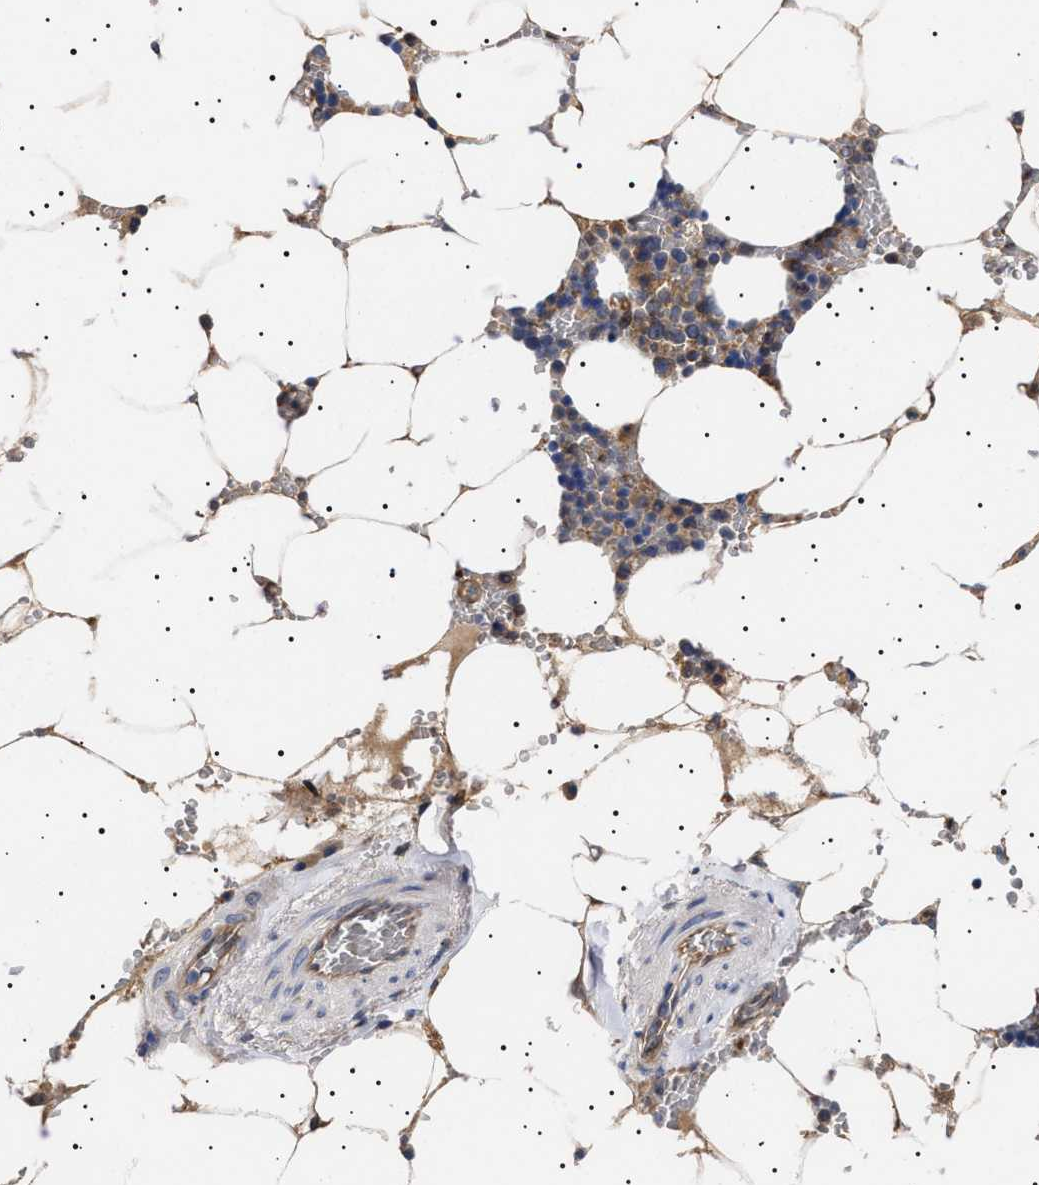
{"staining": {"intensity": "weak", "quantity": "<25%", "location": "cytoplasmic/membranous"}, "tissue": "bone marrow", "cell_type": "Hematopoietic cells", "image_type": "normal", "snomed": [{"axis": "morphology", "description": "Normal tissue, NOS"}, {"axis": "topography", "description": "Bone marrow"}], "caption": "Normal bone marrow was stained to show a protein in brown. There is no significant expression in hematopoietic cells. (IHC, brightfield microscopy, high magnification).", "gene": "KRBA1", "patient": {"sex": "male", "age": 70}}